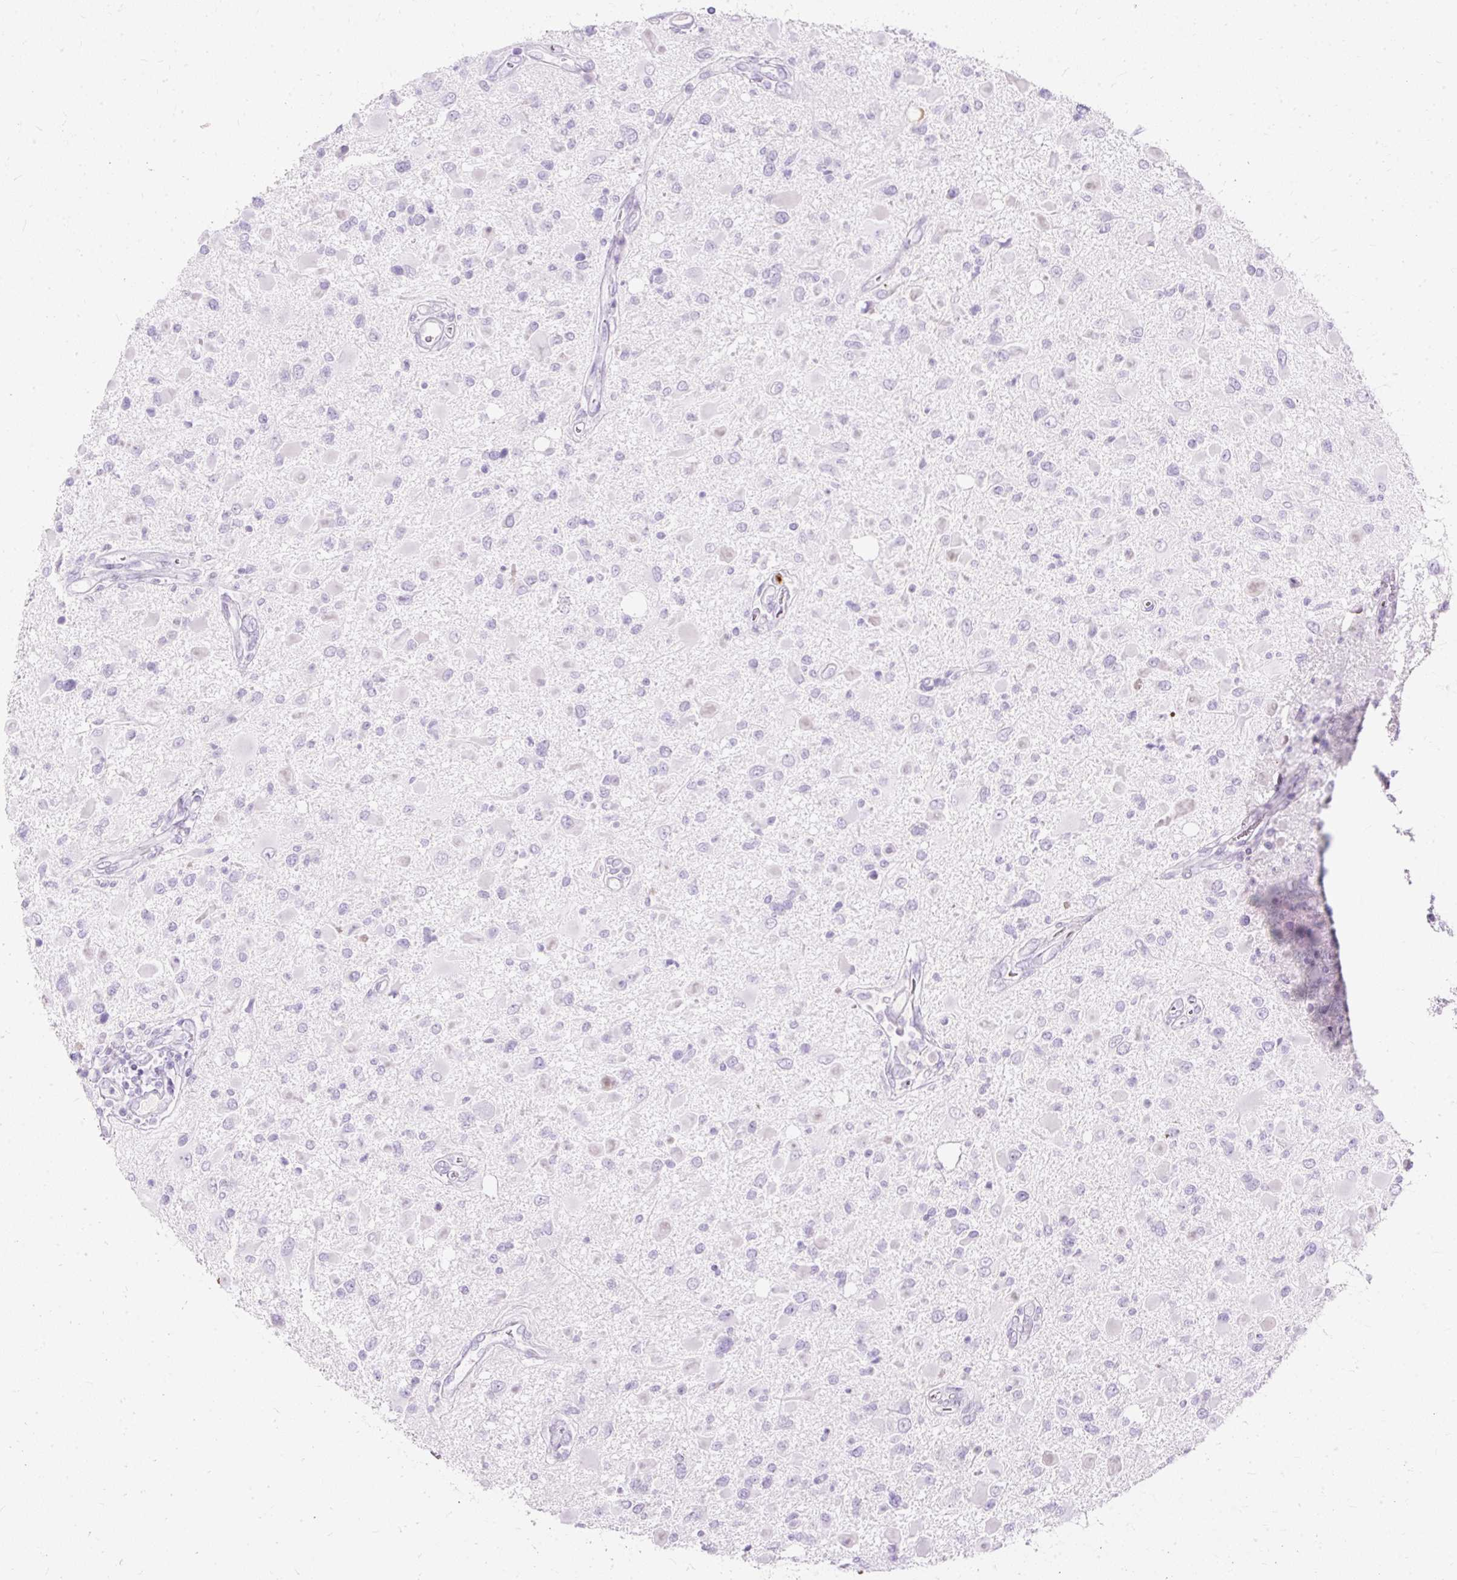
{"staining": {"intensity": "negative", "quantity": "none", "location": "none"}, "tissue": "glioma", "cell_type": "Tumor cells", "image_type": "cancer", "snomed": [{"axis": "morphology", "description": "Glioma, malignant, High grade"}, {"axis": "topography", "description": "Brain"}], "caption": "The image exhibits no significant staining in tumor cells of glioma.", "gene": "DEFA1", "patient": {"sex": "male", "age": 53}}